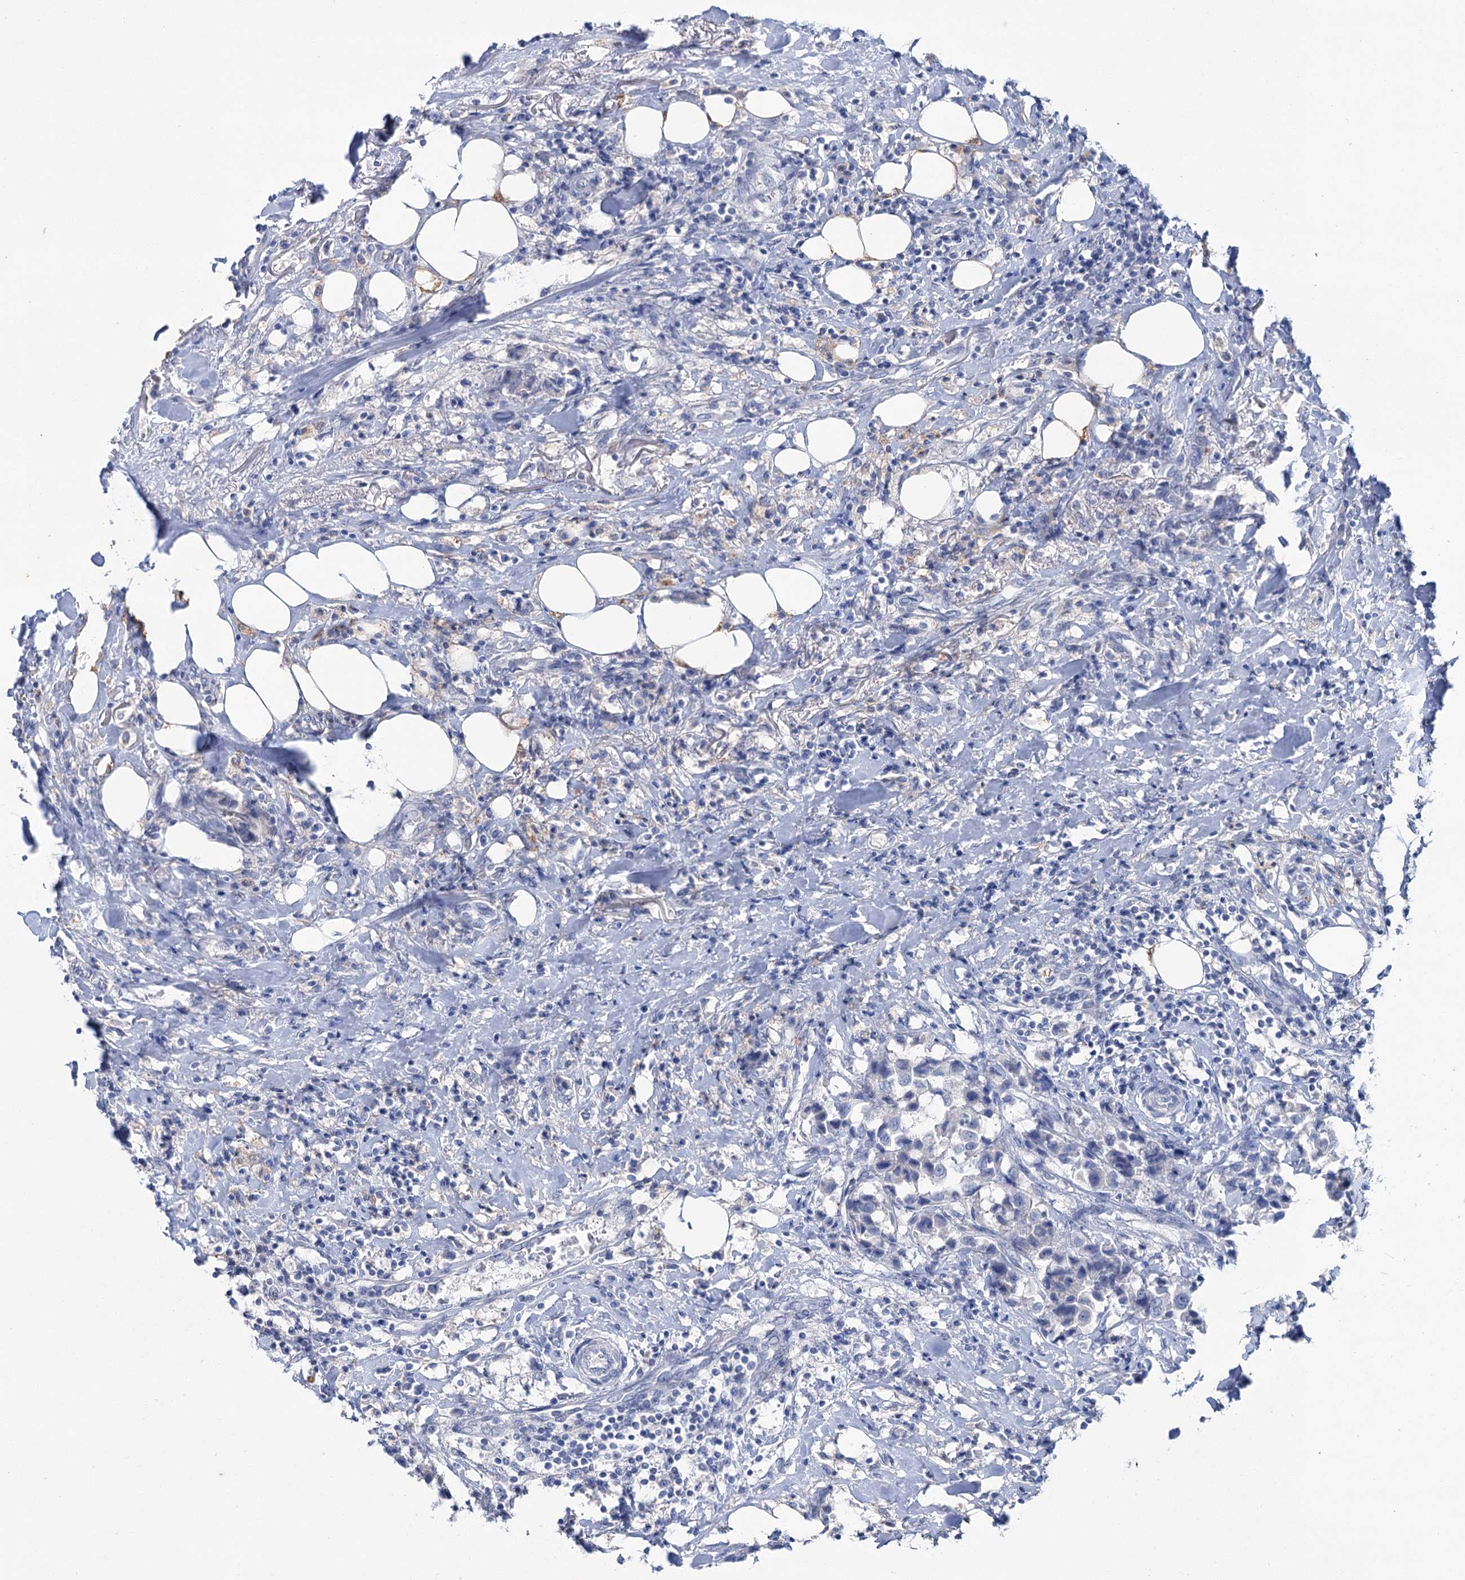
{"staining": {"intensity": "negative", "quantity": "none", "location": "none"}, "tissue": "breast cancer", "cell_type": "Tumor cells", "image_type": "cancer", "snomed": [{"axis": "morphology", "description": "Duct carcinoma"}, {"axis": "topography", "description": "Breast"}], "caption": "IHC image of neoplastic tissue: breast cancer stained with DAB displays no significant protein positivity in tumor cells.", "gene": "LYZL4", "patient": {"sex": "female", "age": 80}}